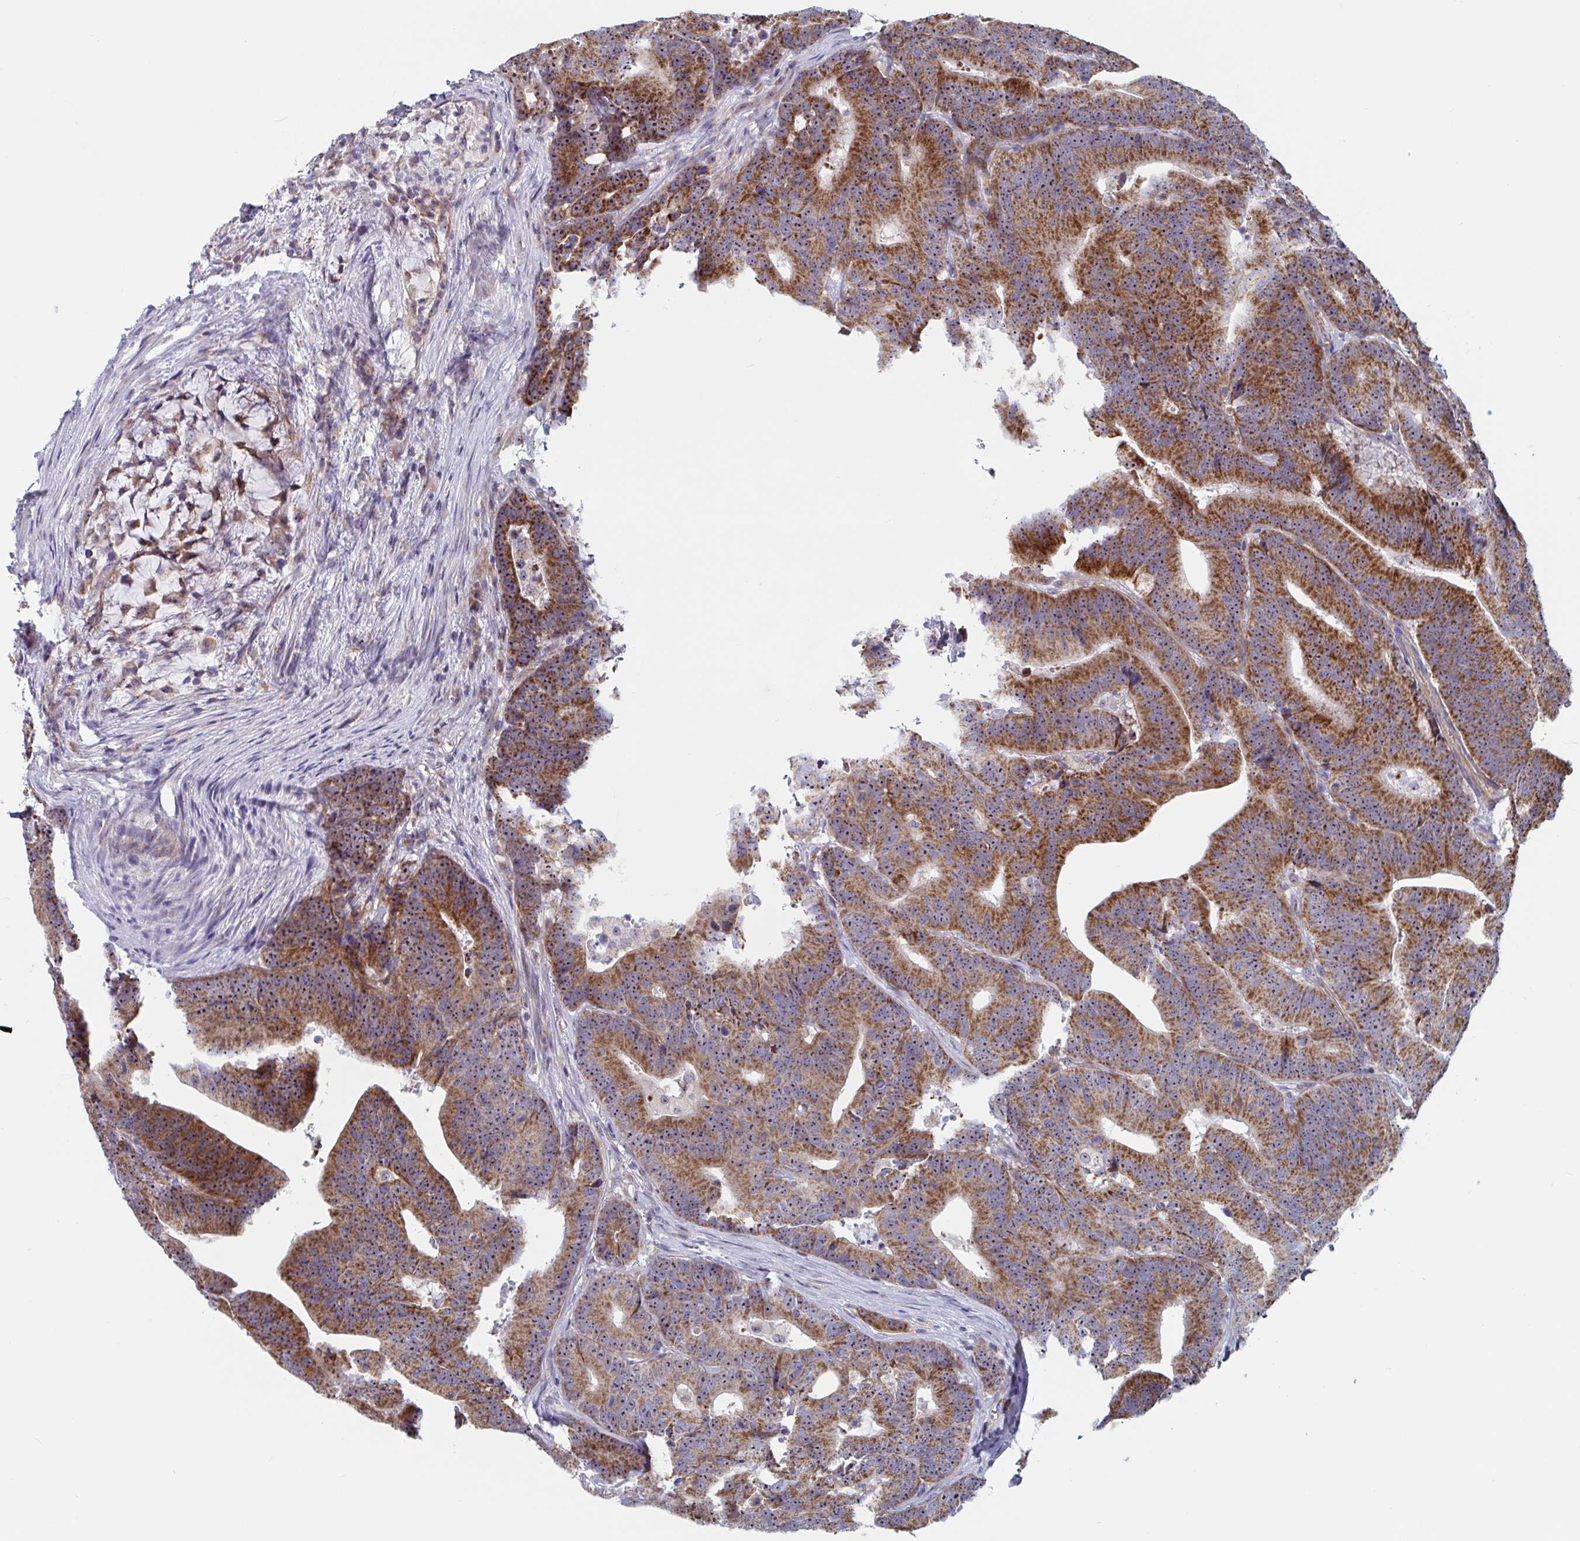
{"staining": {"intensity": "strong", "quantity": ">75%", "location": "cytoplasmic/membranous,nuclear"}, "tissue": "colorectal cancer", "cell_type": "Tumor cells", "image_type": "cancer", "snomed": [{"axis": "morphology", "description": "Adenocarcinoma, NOS"}, {"axis": "topography", "description": "Colon"}], "caption": "Colorectal adenocarcinoma stained with a protein marker reveals strong staining in tumor cells.", "gene": "MRPL53", "patient": {"sex": "female", "age": 78}}